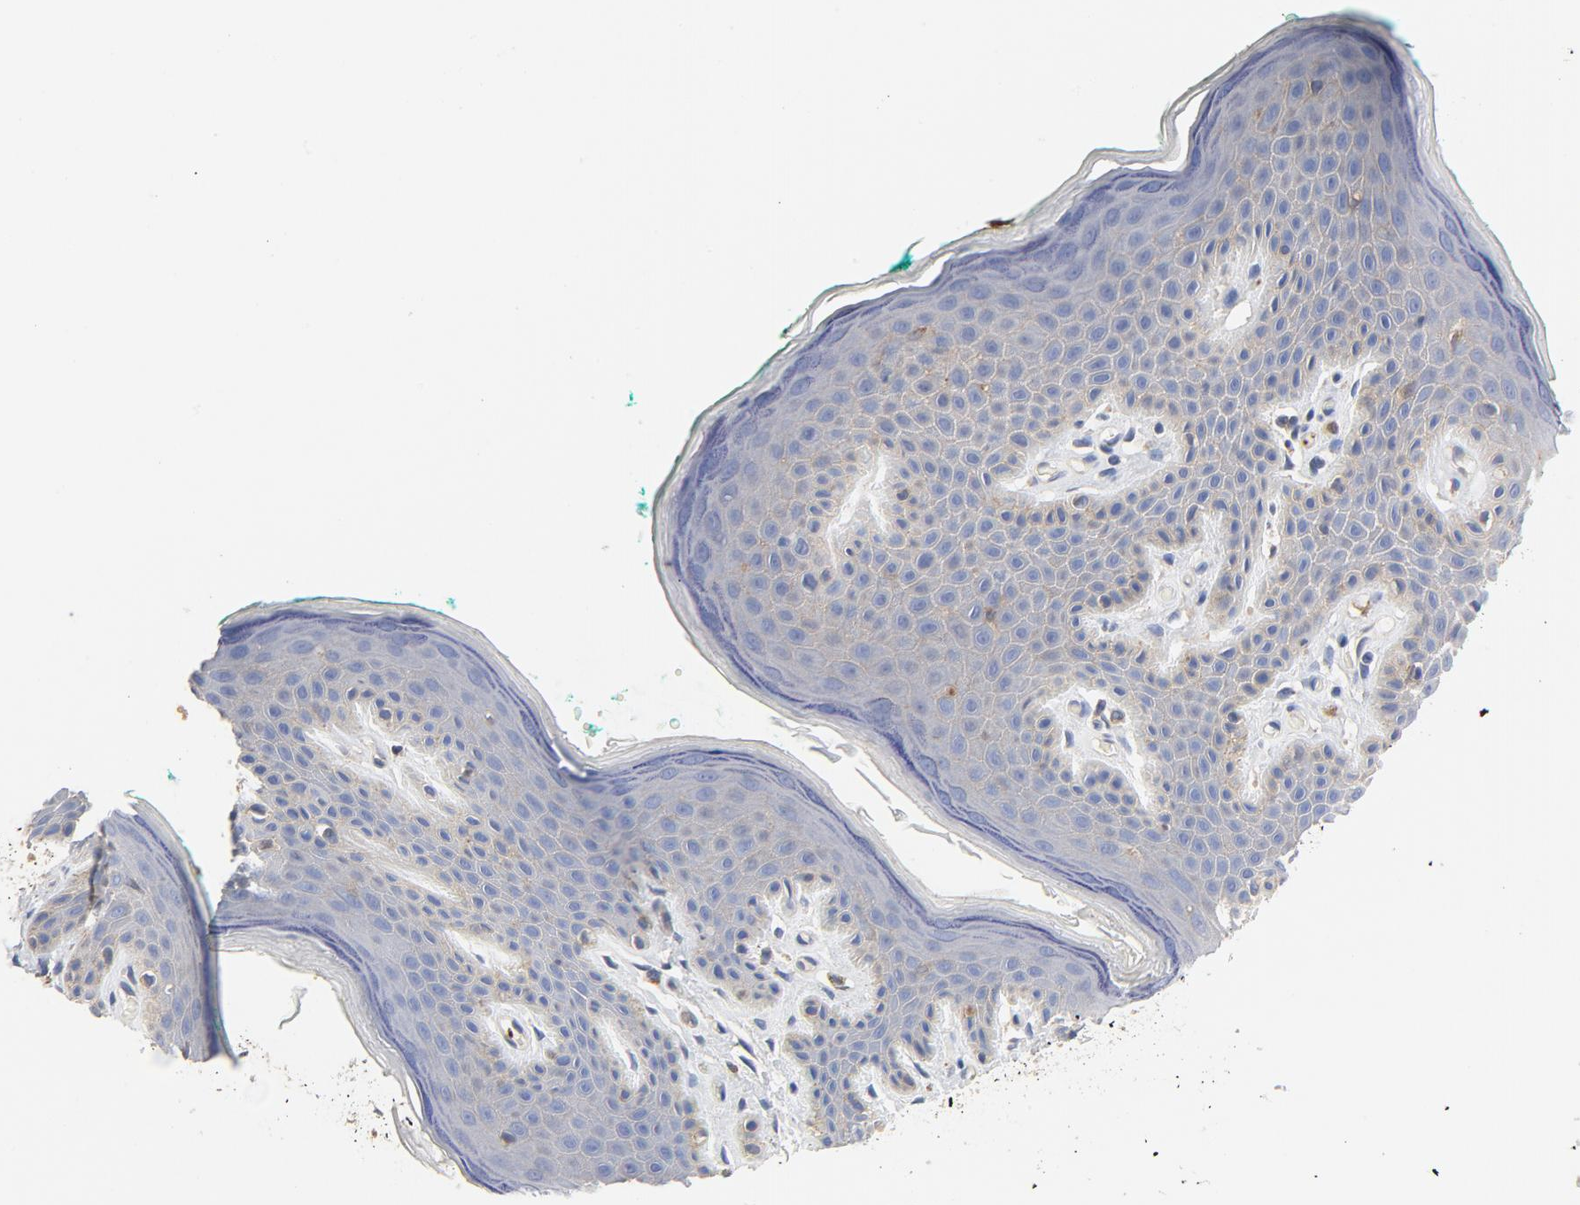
{"staining": {"intensity": "moderate", "quantity": "<25%", "location": "cytoplasmic/membranous"}, "tissue": "skin", "cell_type": "Epidermal cells", "image_type": "normal", "snomed": [{"axis": "morphology", "description": "Normal tissue, NOS"}, {"axis": "topography", "description": "Anal"}], "caption": "The histopathology image shows immunohistochemical staining of benign skin. There is moderate cytoplasmic/membranous positivity is seen in approximately <25% of epidermal cells. The protein is stained brown, and the nuclei are stained in blue (DAB (3,3'-diaminobenzidine) IHC with brightfield microscopy, high magnification).", "gene": "SRC", "patient": {"sex": "male", "age": 74}}